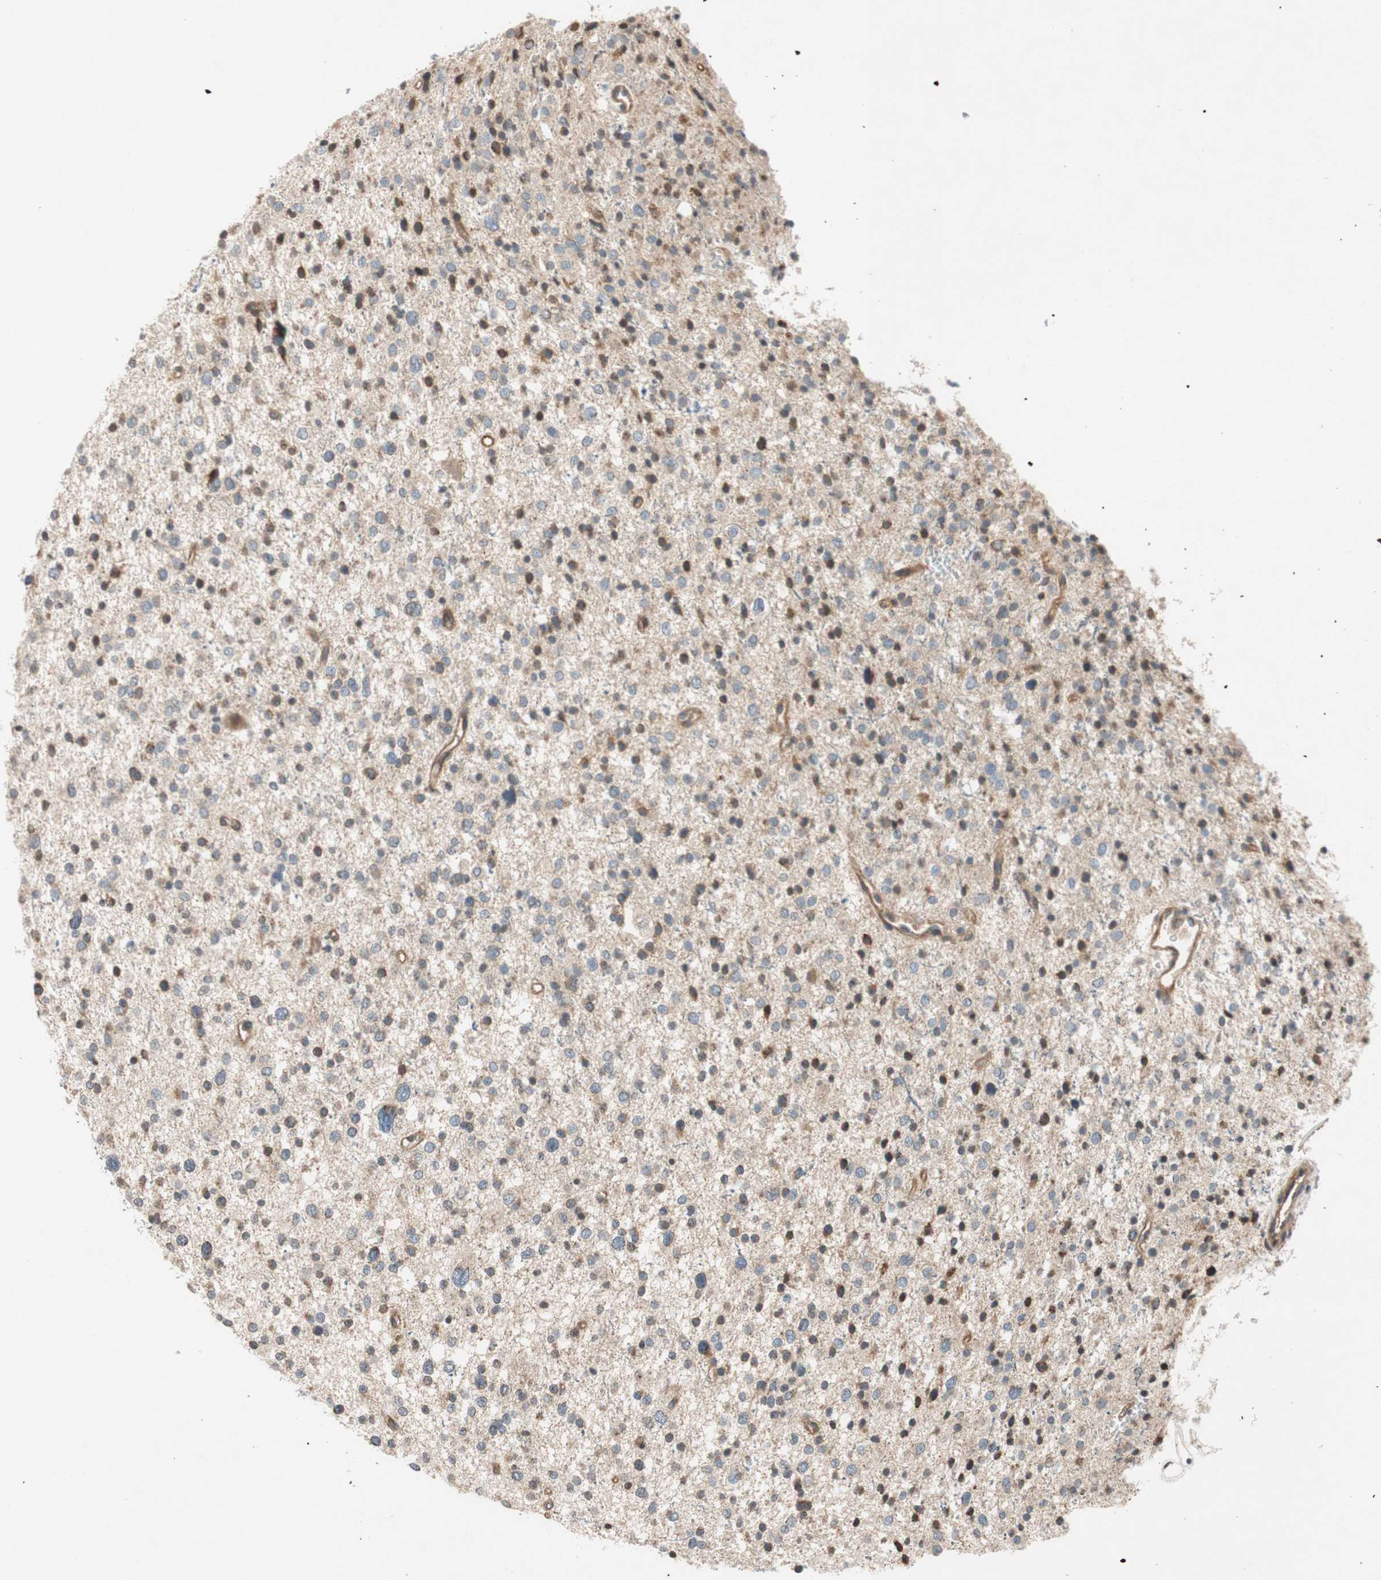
{"staining": {"intensity": "moderate", "quantity": "25%-75%", "location": "cytoplasmic/membranous"}, "tissue": "glioma", "cell_type": "Tumor cells", "image_type": "cancer", "snomed": [{"axis": "morphology", "description": "Glioma, malignant, Low grade"}, {"axis": "topography", "description": "Brain"}], "caption": "Human malignant low-grade glioma stained with a brown dye shows moderate cytoplasmic/membranous positive expression in about 25%-75% of tumor cells.", "gene": "GCLM", "patient": {"sex": "female", "age": 37}}